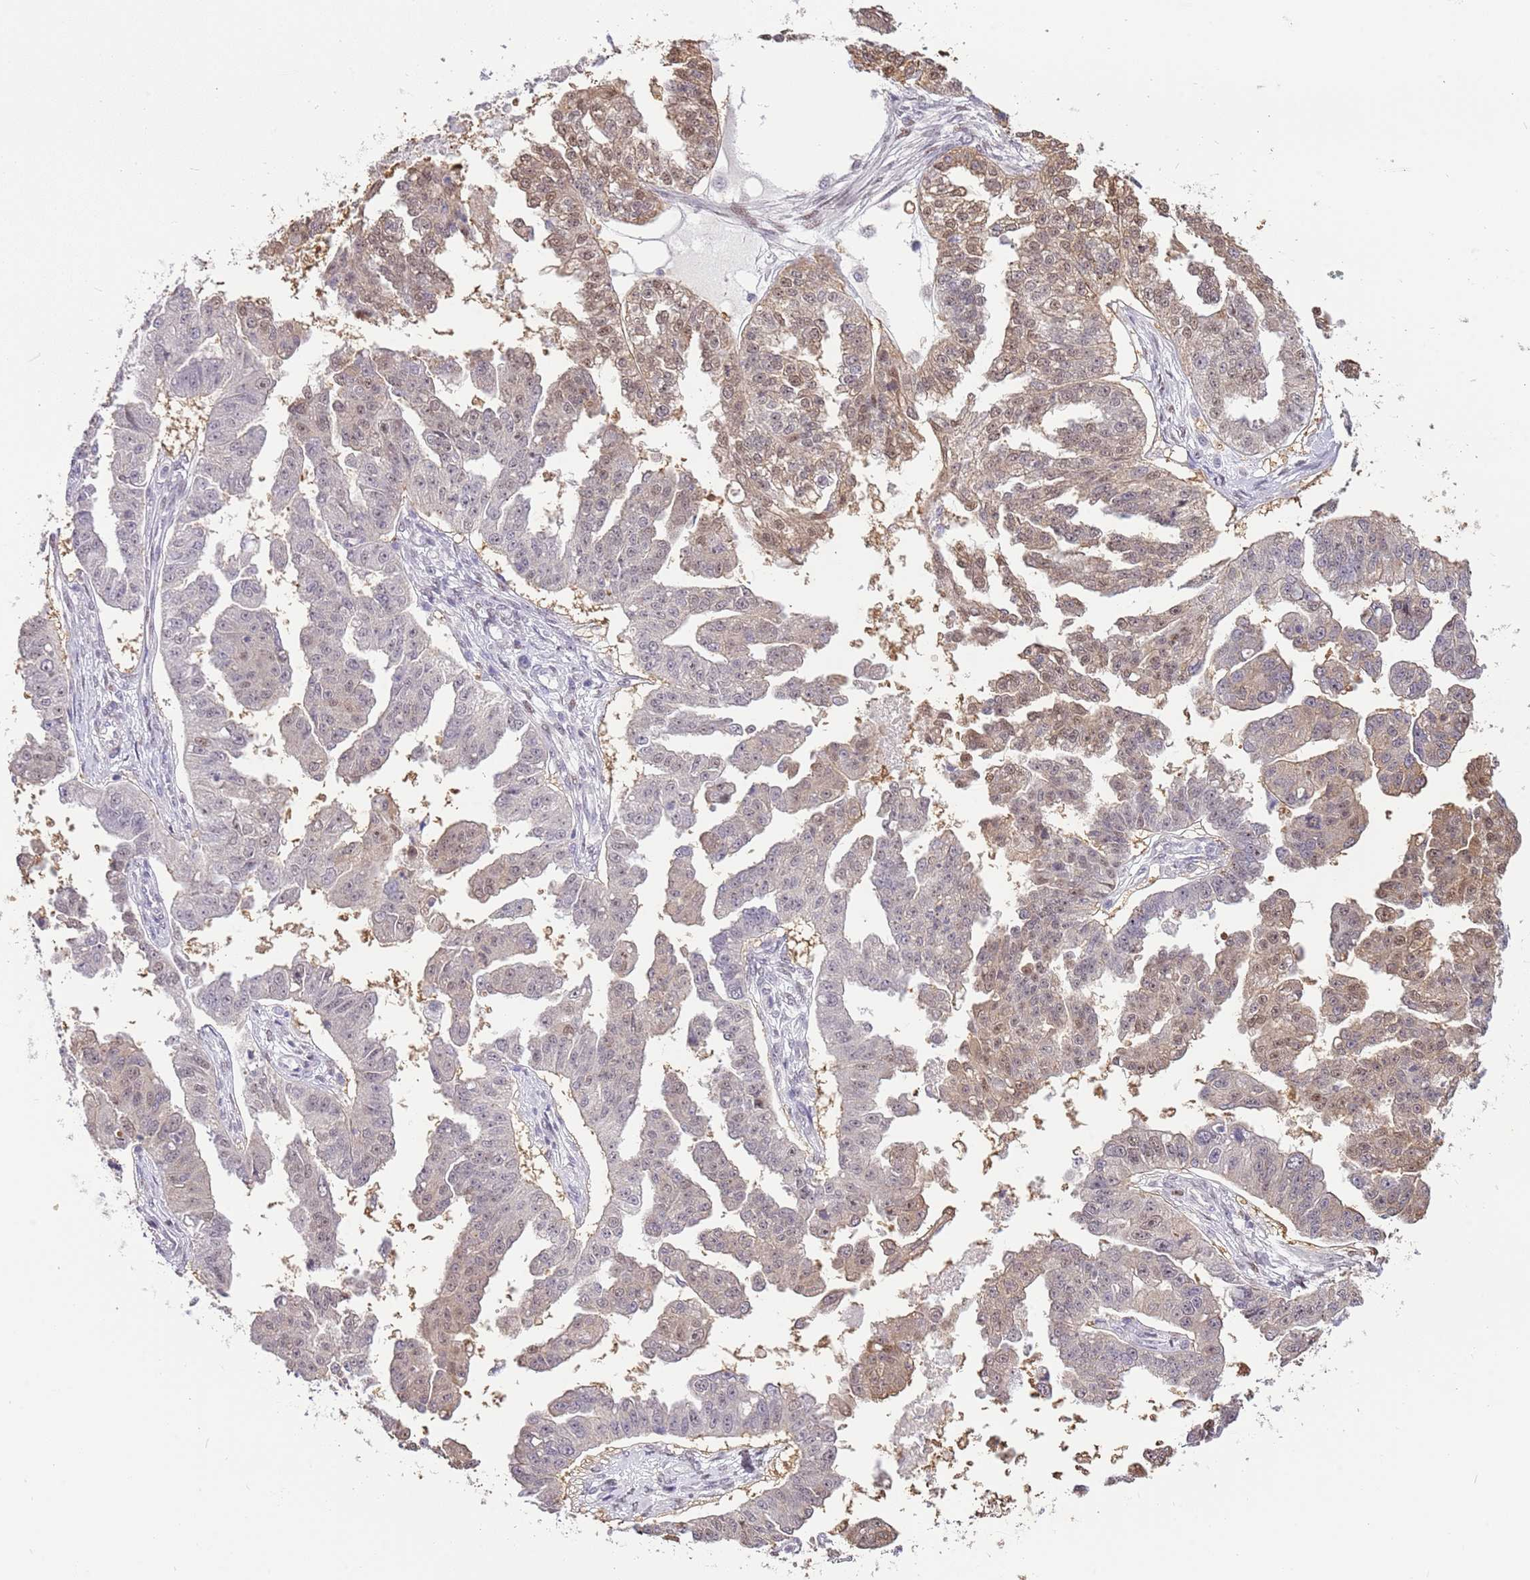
{"staining": {"intensity": "weak", "quantity": "25%-75%", "location": "cytoplasmic/membranous,nuclear"}, "tissue": "ovarian cancer", "cell_type": "Tumor cells", "image_type": "cancer", "snomed": [{"axis": "morphology", "description": "Cystadenocarcinoma, serous, NOS"}, {"axis": "topography", "description": "Ovary"}], "caption": "Immunohistochemistry (IHC) of ovarian serous cystadenocarcinoma displays low levels of weak cytoplasmic/membranous and nuclear staining in approximately 25%-75% of tumor cells.", "gene": "RFK", "patient": {"sex": "female", "age": 58}}